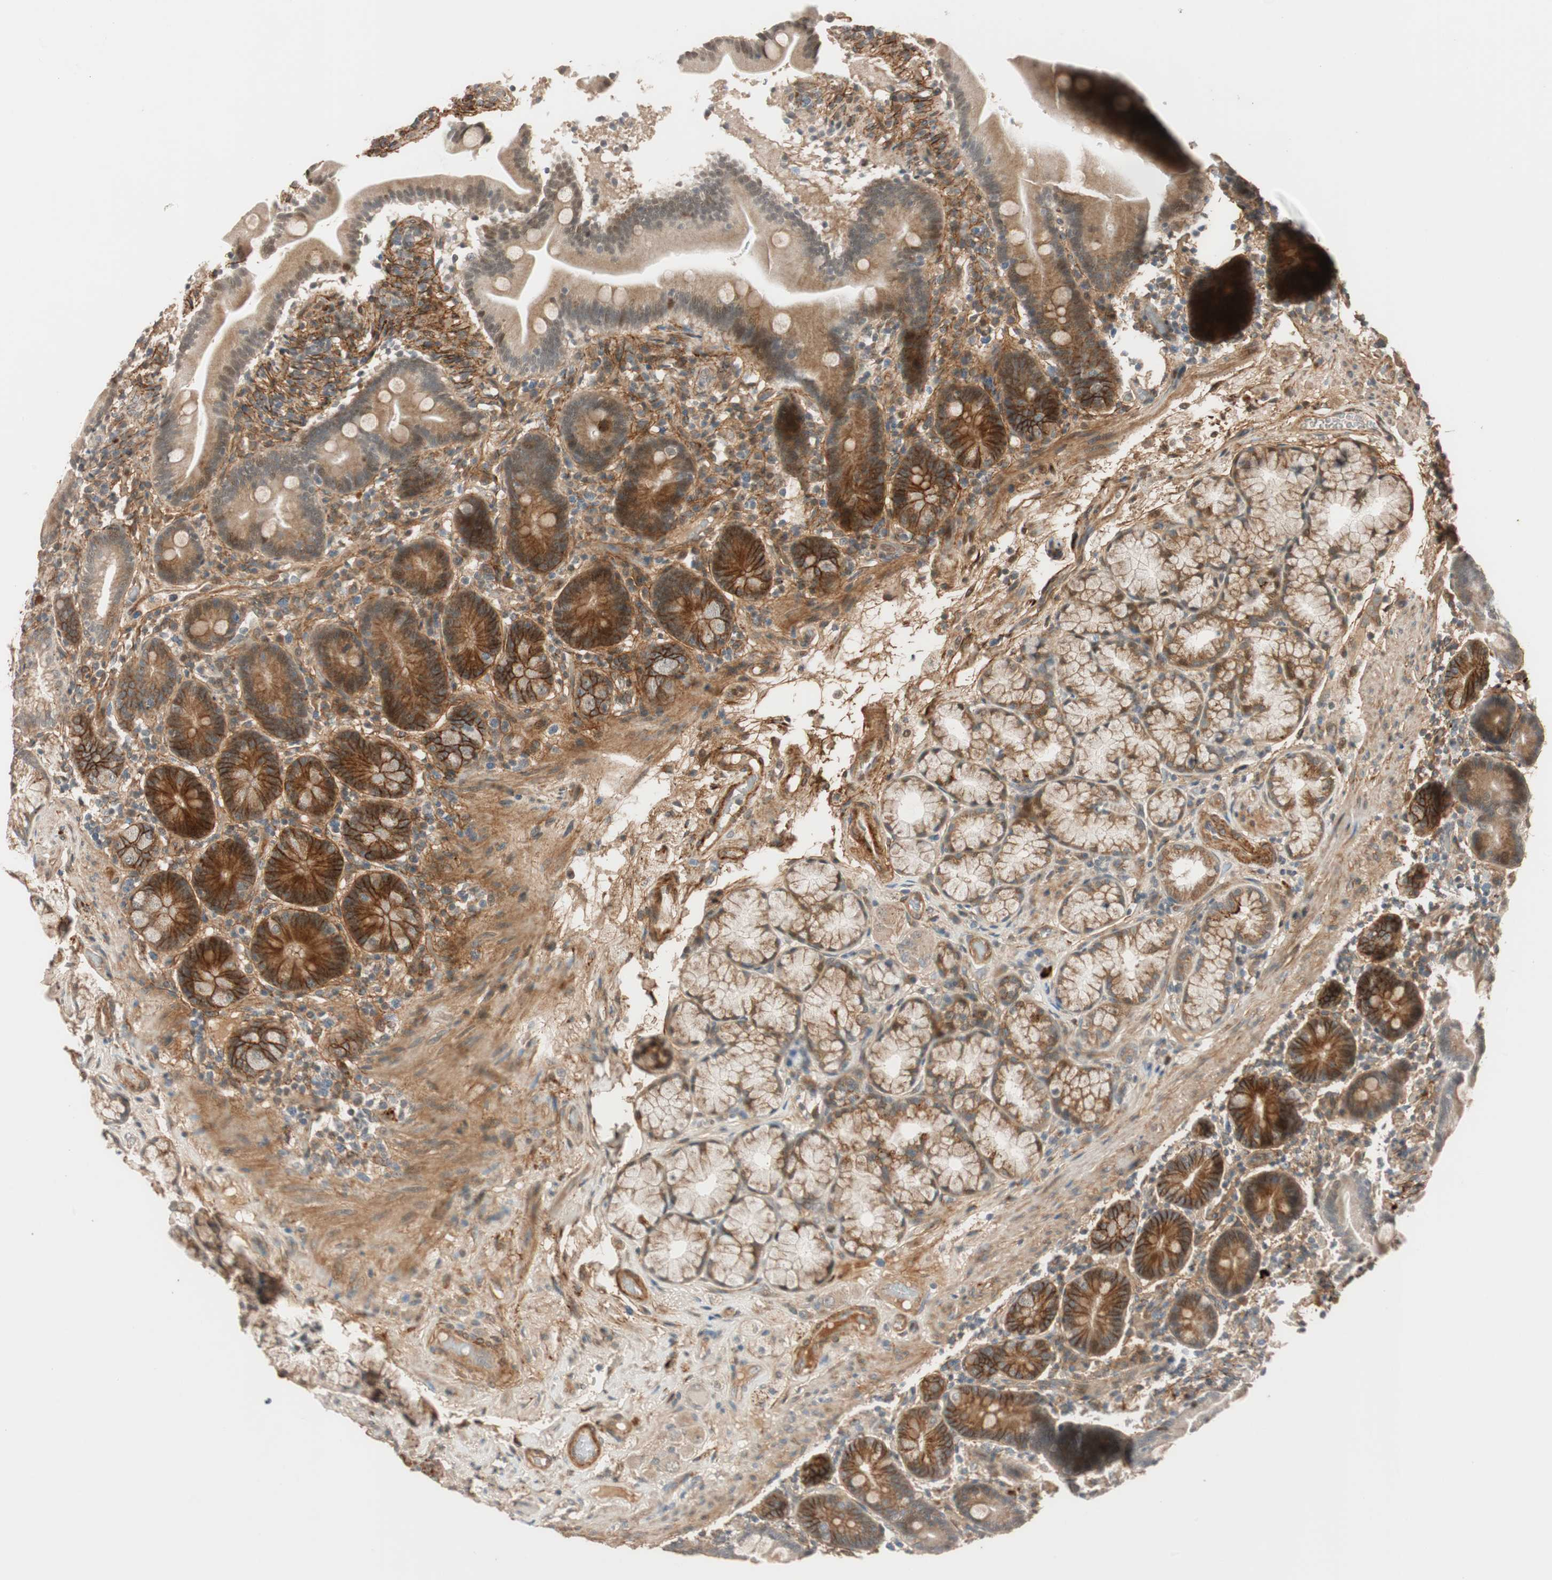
{"staining": {"intensity": "strong", "quantity": "25%-75%", "location": "cytoplasmic/membranous"}, "tissue": "duodenum", "cell_type": "Glandular cells", "image_type": "normal", "snomed": [{"axis": "morphology", "description": "Normal tissue, NOS"}, {"axis": "topography", "description": "Duodenum"}], "caption": "Immunohistochemical staining of unremarkable human duodenum displays 25%-75% levels of strong cytoplasmic/membranous protein expression in about 25%-75% of glandular cells.", "gene": "EPHA6", "patient": {"sex": "male", "age": 54}}